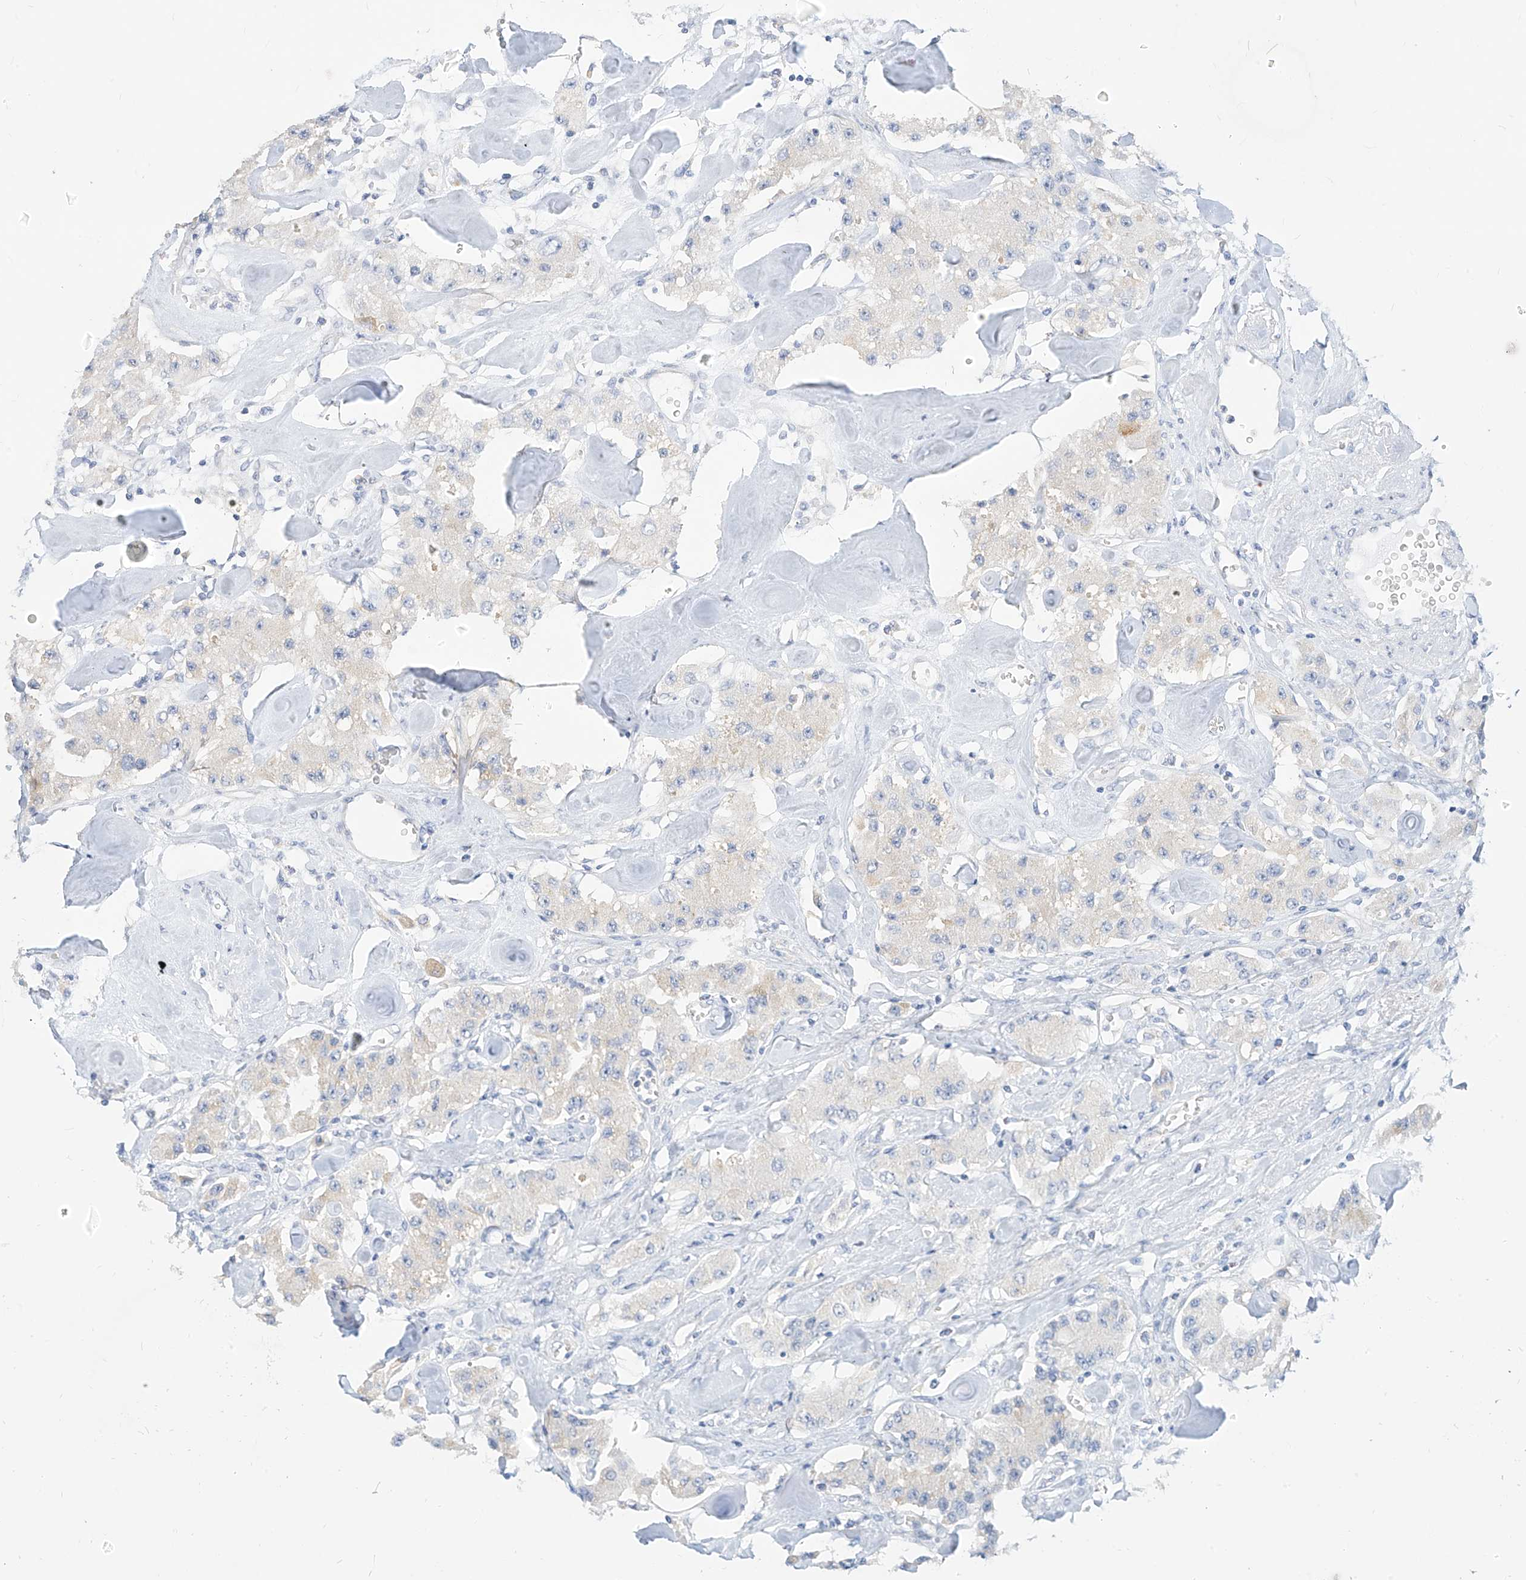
{"staining": {"intensity": "negative", "quantity": "none", "location": "none"}, "tissue": "carcinoid", "cell_type": "Tumor cells", "image_type": "cancer", "snomed": [{"axis": "morphology", "description": "Carcinoid, malignant, NOS"}, {"axis": "topography", "description": "Pancreas"}], "caption": "Immunohistochemistry micrograph of neoplastic tissue: human carcinoid stained with DAB reveals no significant protein expression in tumor cells.", "gene": "ZZEF1", "patient": {"sex": "male", "age": 41}}